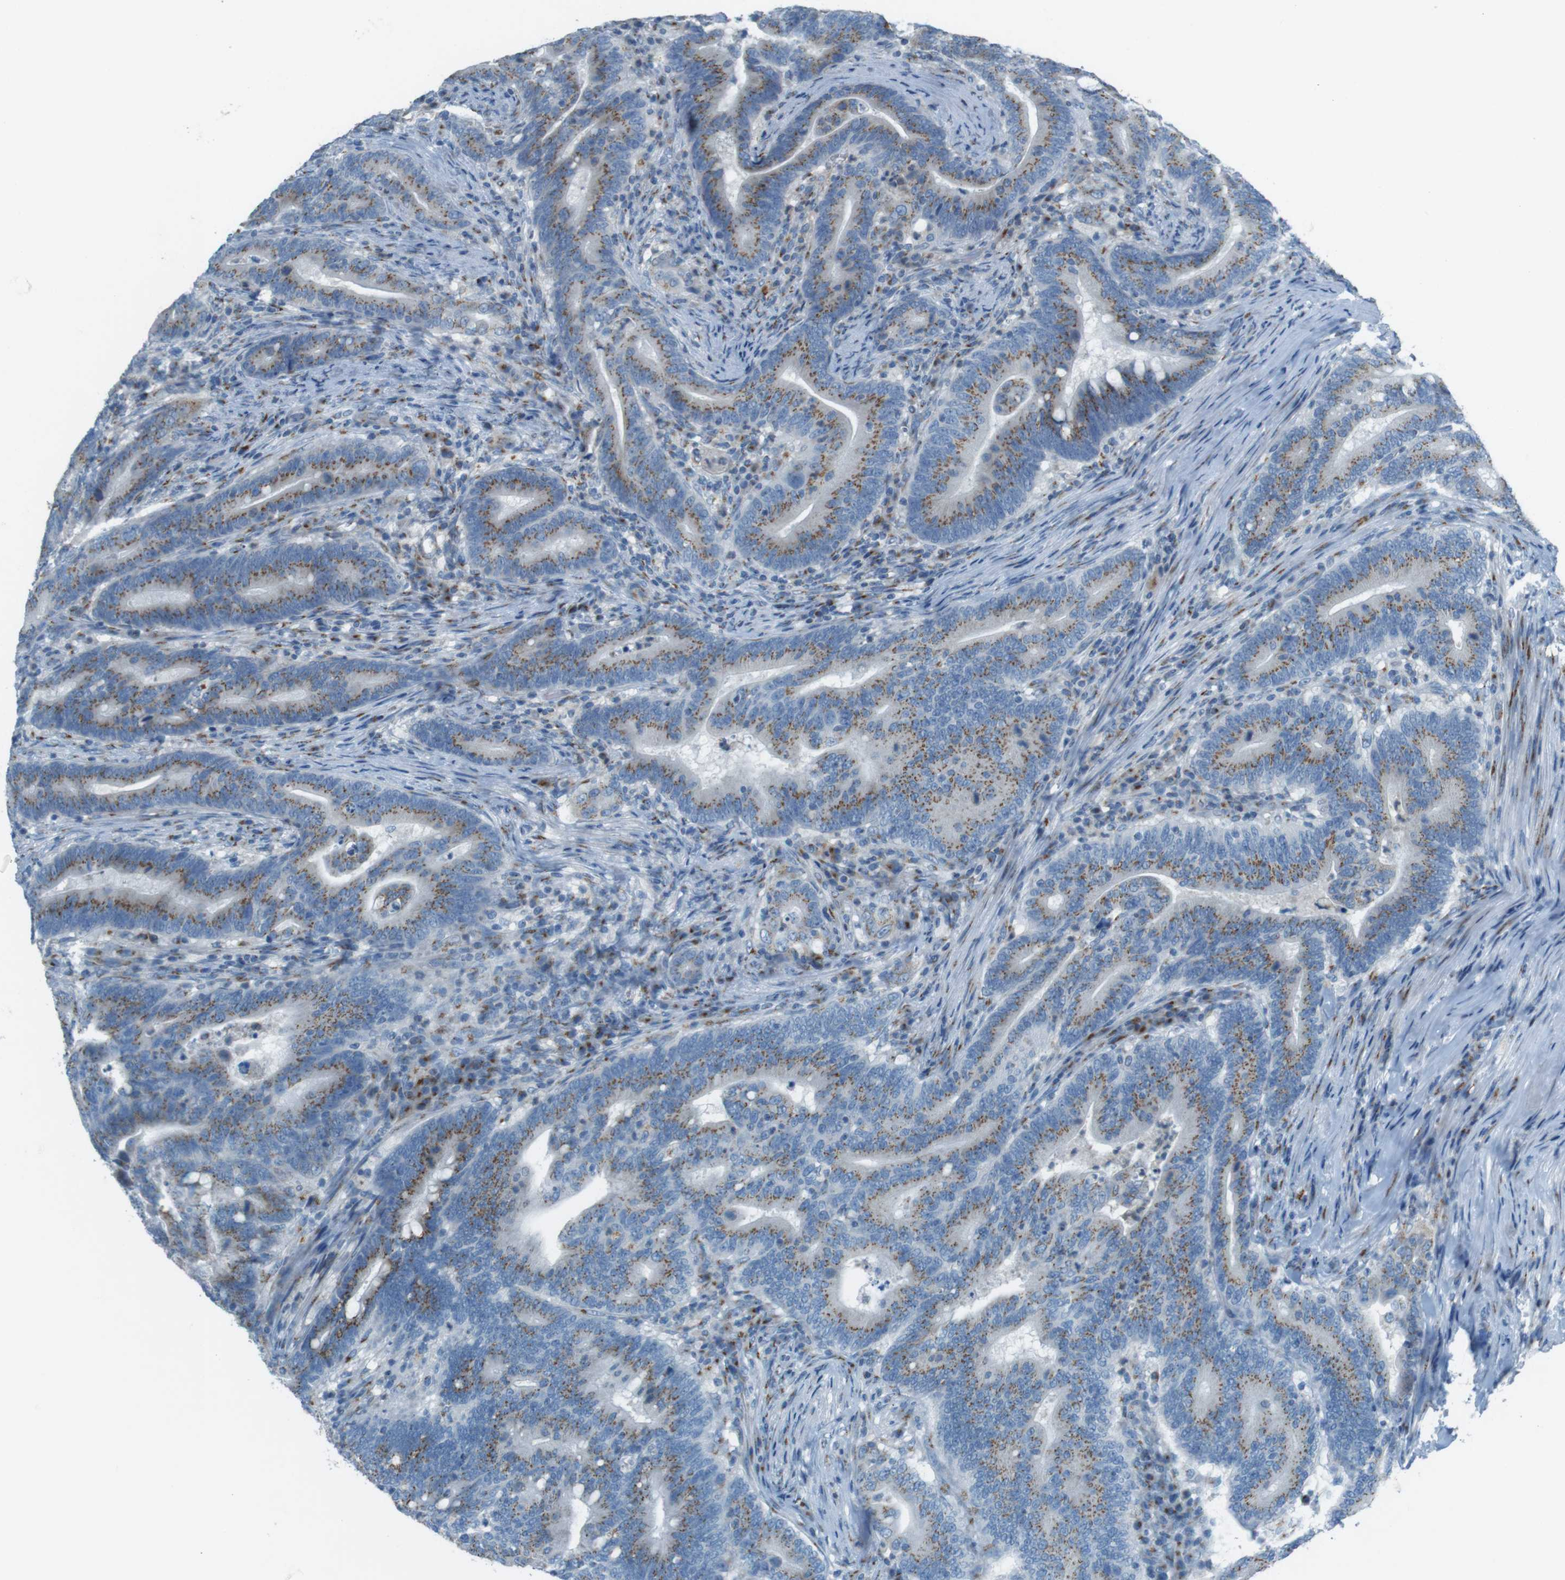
{"staining": {"intensity": "moderate", "quantity": ">75%", "location": "cytoplasmic/membranous"}, "tissue": "colorectal cancer", "cell_type": "Tumor cells", "image_type": "cancer", "snomed": [{"axis": "morphology", "description": "Normal tissue, NOS"}, {"axis": "morphology", "description": "Adenocarcinoma, NOS"}, {"axis": "topography", "description": "Colon"}], "caption": "A brown stain labels moderate cytoplasmic/membranous positivity of a protein in colorectal adenocarcinoma tumor cells.", "gene": "TXNDC15", "patient": {"sex": "female", "age": 66}}